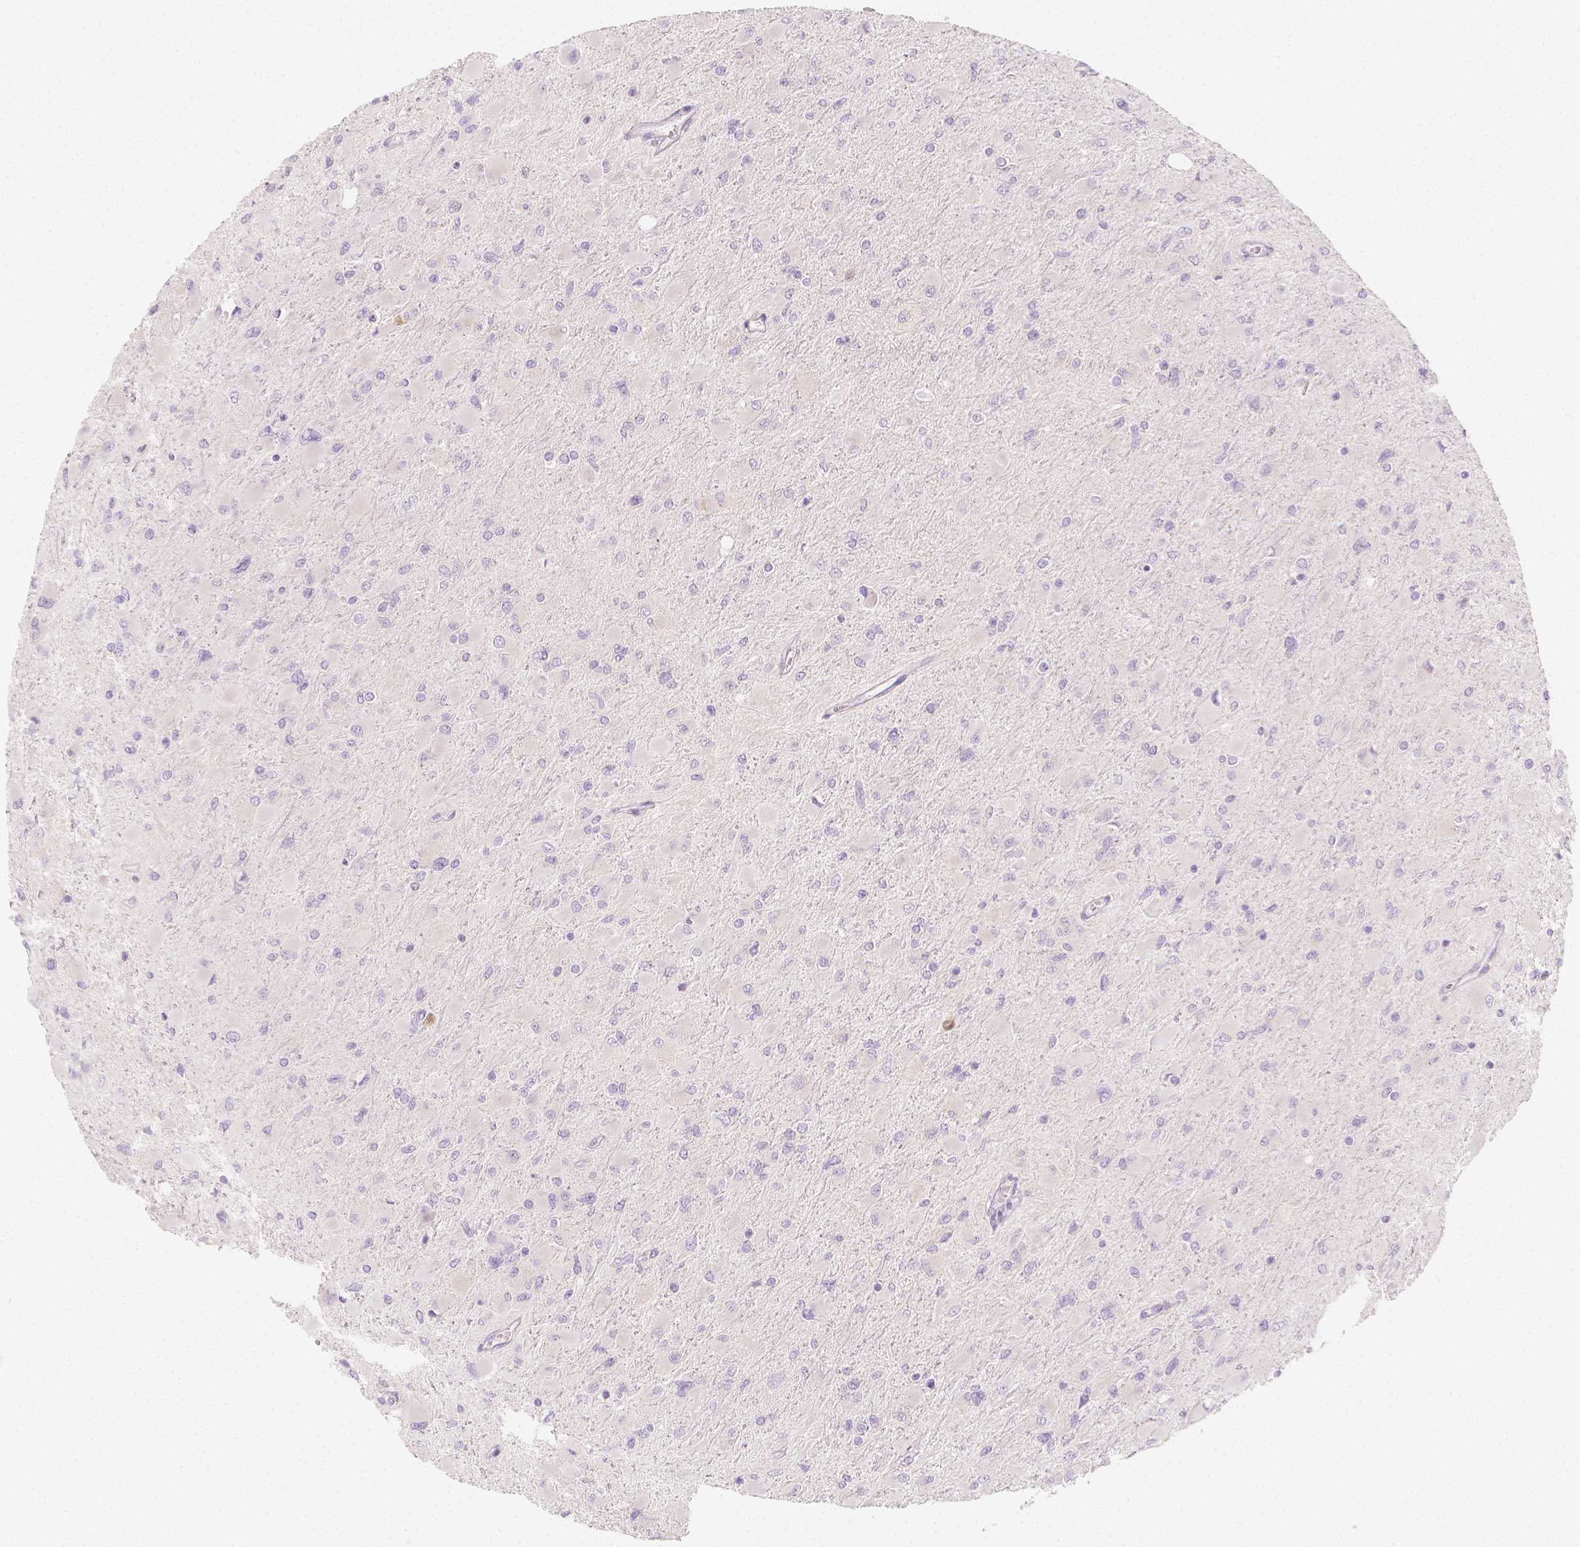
{"staining": {"intensity": "negative", "quantity": "none", "location": "none"}, "tissue": "glioma", "cell_type": "Tumor cells", "image_type": "cancer", "snomed": [{"axis": "morphology", "description": "Glioma, malignant, High grade"}, {"axis": "topography", "description": "Cerebral cortex"}], "caption": "This is an immunohistochemistry photomicrograph of glioma. There is no staining in tumor cells.", "gene": "RBFOX1", "patient": {"sex": "female", "age": 36}}